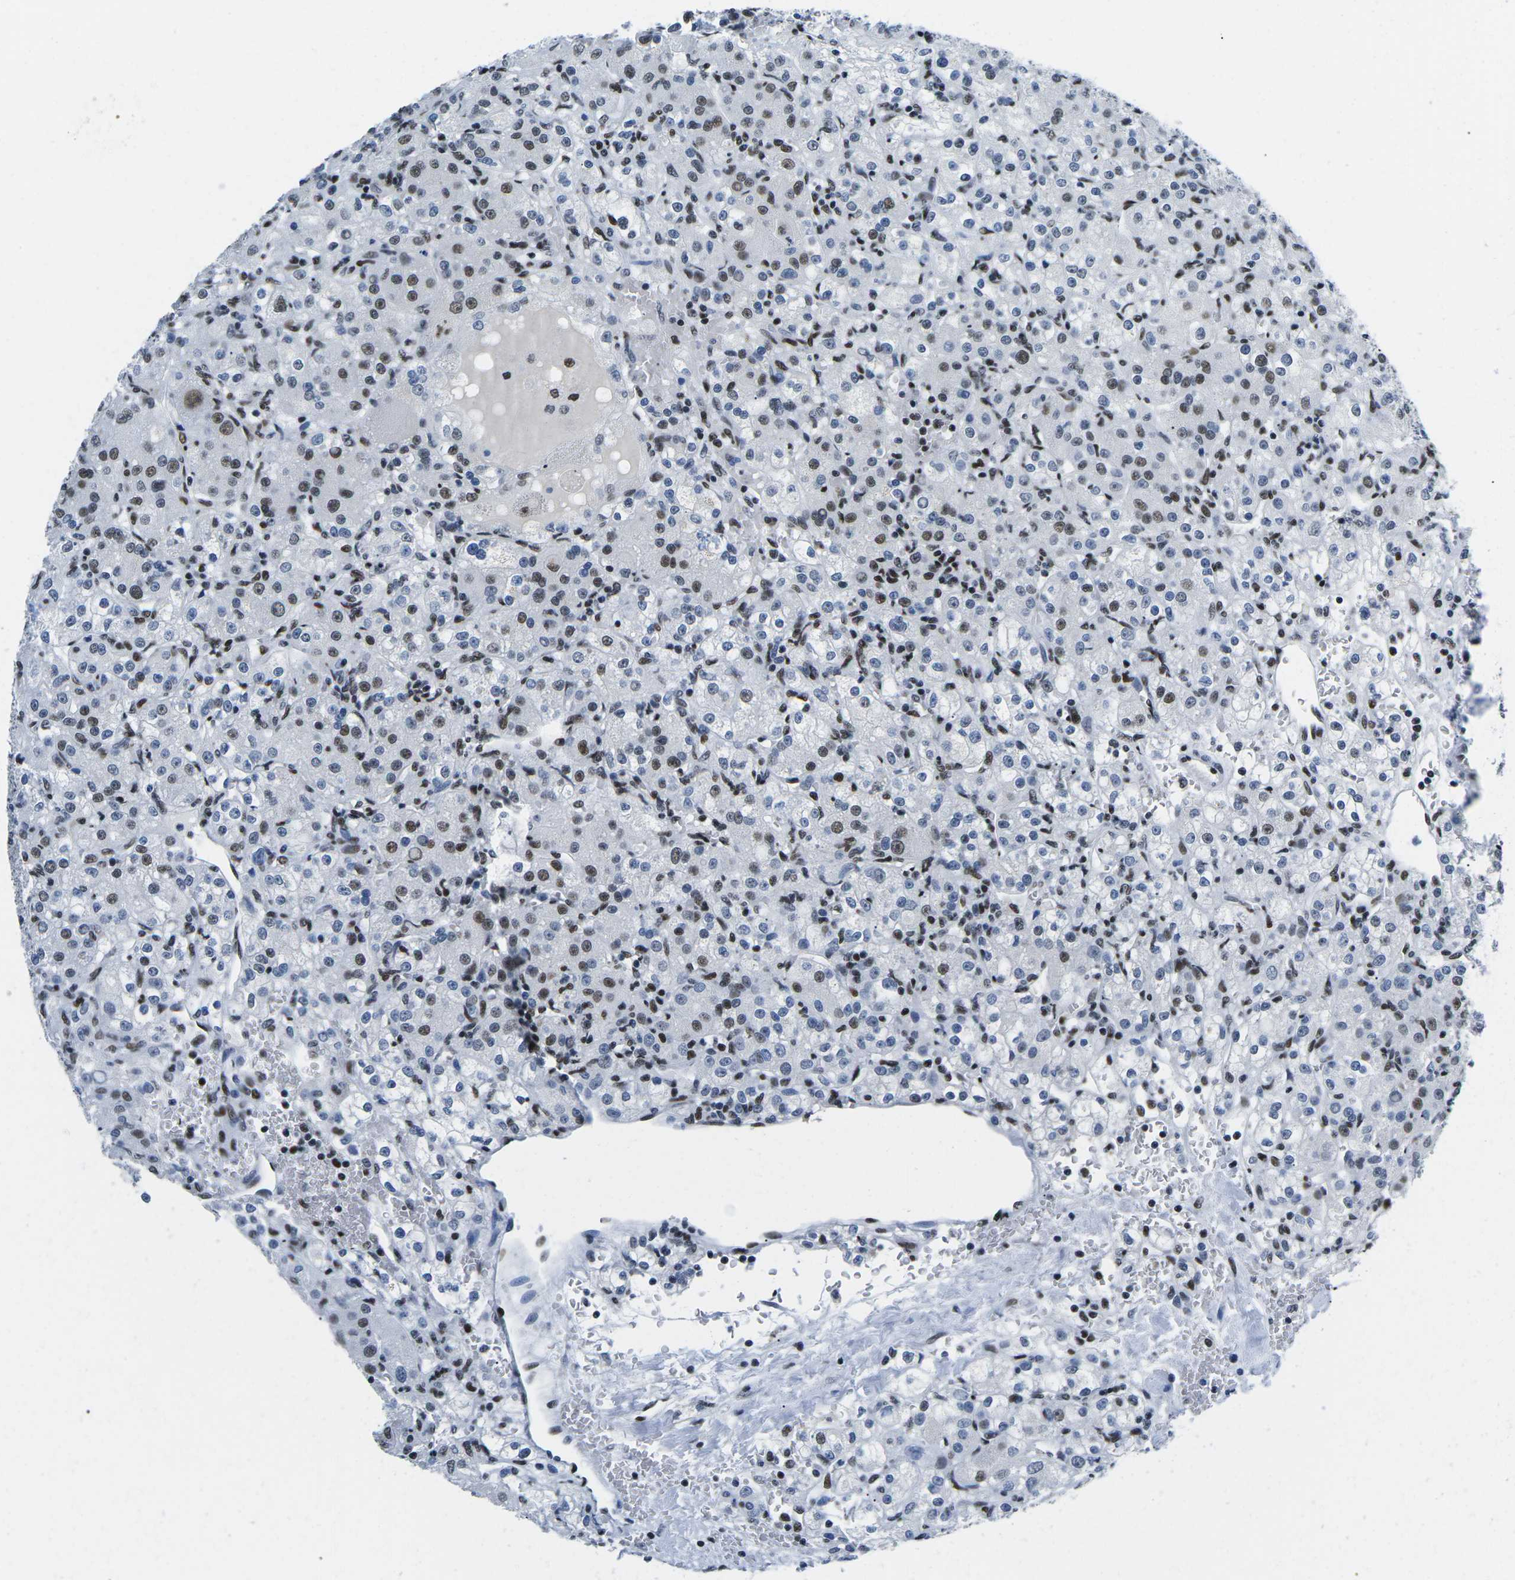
{"staining": {"intensity": "moderate", "quantity": "25%-75%", "location": "nuclear"}, "tissue": "renal cancer", "cell_type": "Tumor cells", "image_type": "cancer", "snomed": [{"axis": "morphology", "description": "Normal tissue, NOS"}, {"axis": "morphology", "description": "Adenocarcinoma, NOS"}, {"axis": "topography", "description": "Kidney"}], "caption": "A histopathology image of human renal cancer stained for a protein displays moderate nuclear brown staining in tumor cells.", "gene": "ATF1", "patient": {"sex": "male", "age": 61}}